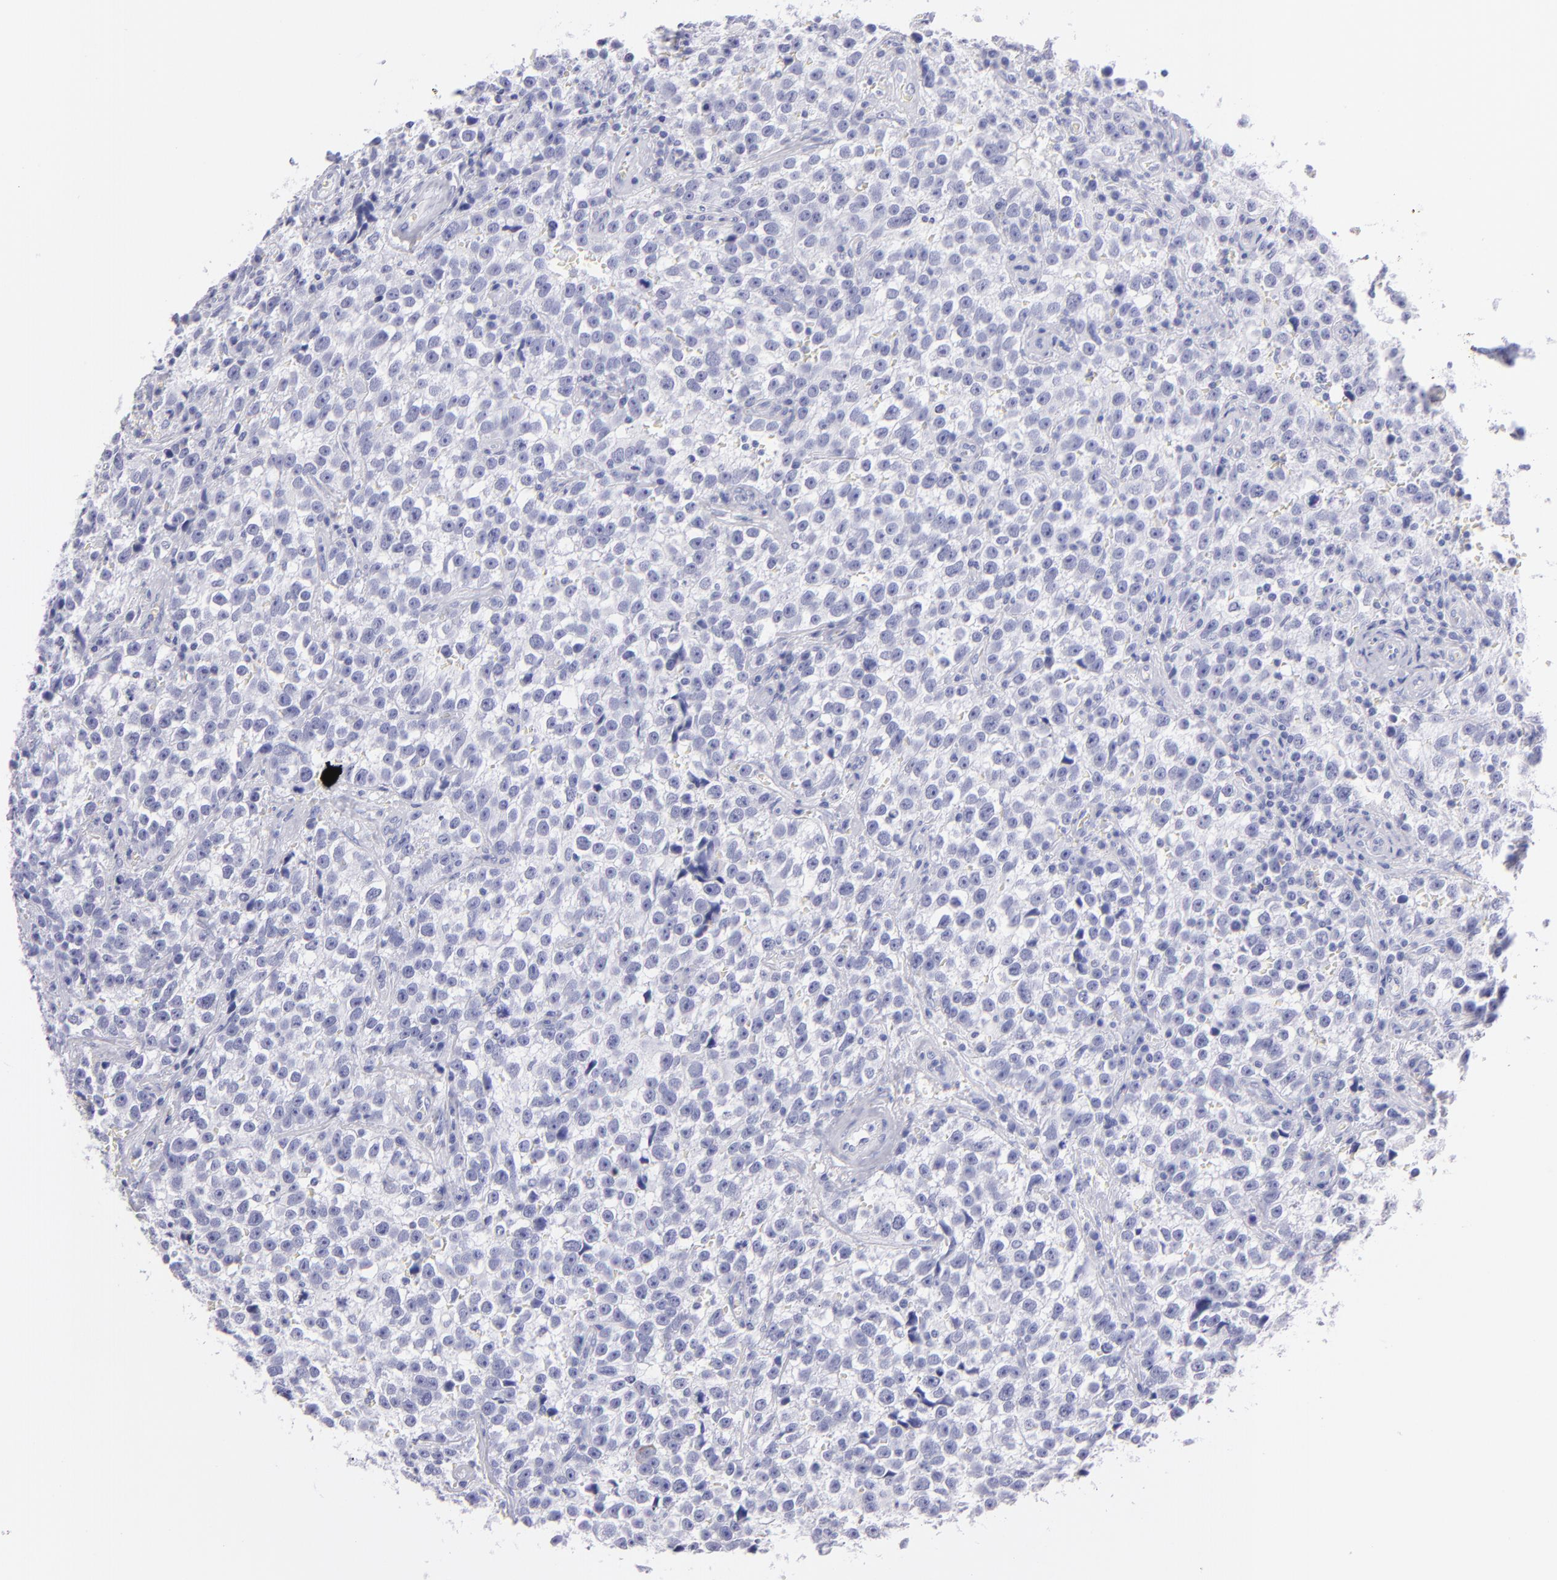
{"staining": {"intensity": "negative", "quantity": "none", "location": "none"}, "tissue": "testis cancer", "cell_type": "Tumor cells", "image_type": "cancer", "snomed": [{"axis": "morphology", "description": "Seminoma, NOS"}, {"axis": "topography", "description": "Testis"}], "caption": "Immunohistochemistry (IHC) of seminoma (testis) demonstrates no positivity in tumor cells.", "gene": "PRPH", "patient": {"sex": "male", "age": 38}}